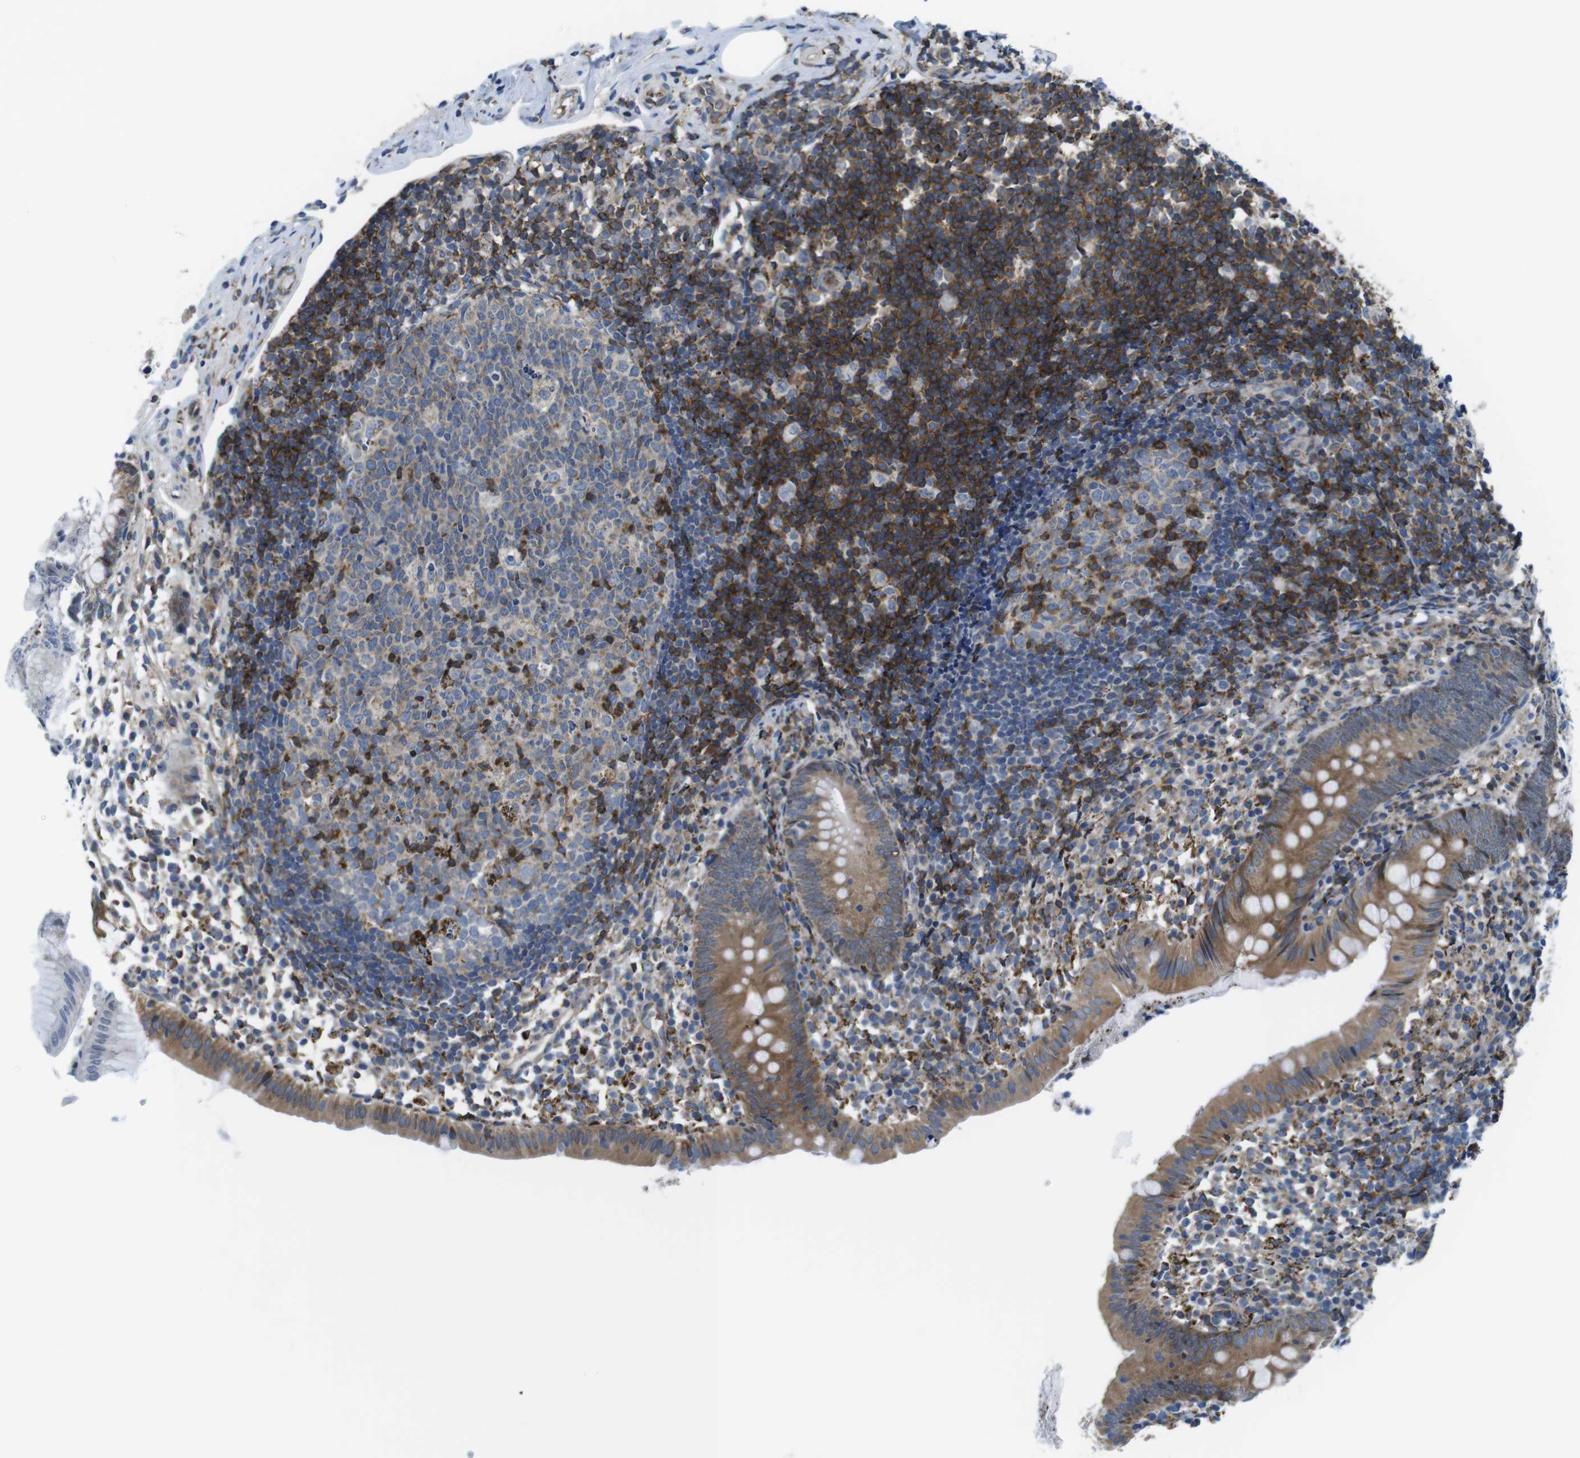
{"staining": {"intensity": "moderate", "quantity": ">75%", "location": "cytoplasmic/membranous"}, "tissue": "appendix", "cell_type": "Glandular cells", "image_type": "normal", "snomed": [{"axis": "morphology", "description": "Normal tissue, NOS"}, {"axis": "topography", "description": "Appendix"}], "caption": "Appendix stained for a protein (brown) exhibits moderate cytoplasmic/membranous positive positivity in approximately >75% of glandular cells.", "gene": "KCNE3", "patient": {"sex": "female", "age": 20}}